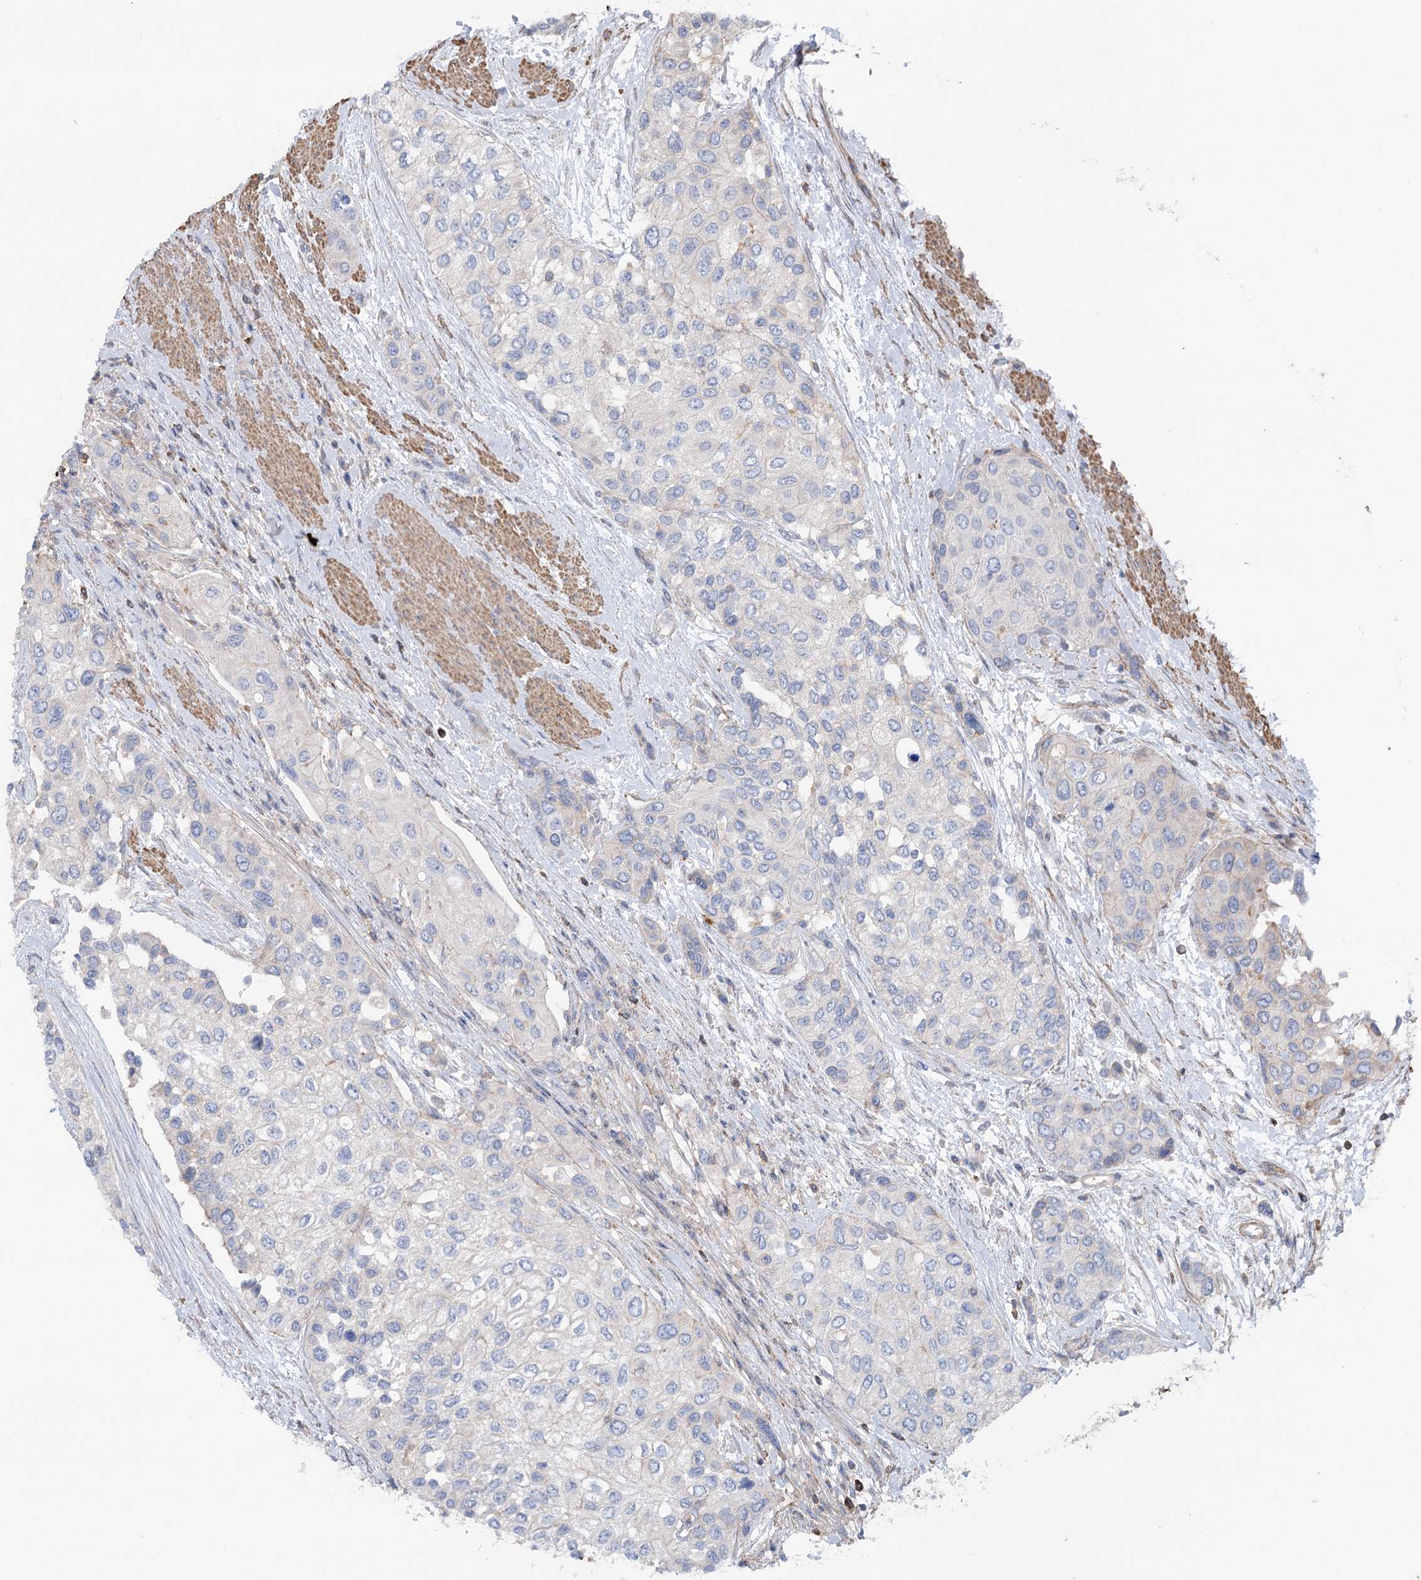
{"staining": {"intensity": "negative", "quantity": "none", "location": "none"}, "tissue": "urothelial cancer", "cell_type": "Tumor cells", "image_type": "cancer", "snomed": [{"axis": "morphology", "description": "Normal tissue, NOS"}, {"axis": "morphology", "description": "Urothelial carcinoma, High grade"}, {"axis": "topography", "description": "Vascular tissue"}, {"axis": "topography", "description": "Urinary bladder"}], "caption": "A micrograph of human urothelial cancer is negative for staining in tumor cells.", "gene": "LARP1B", "patient": {"sex": "female", "age": 56}}